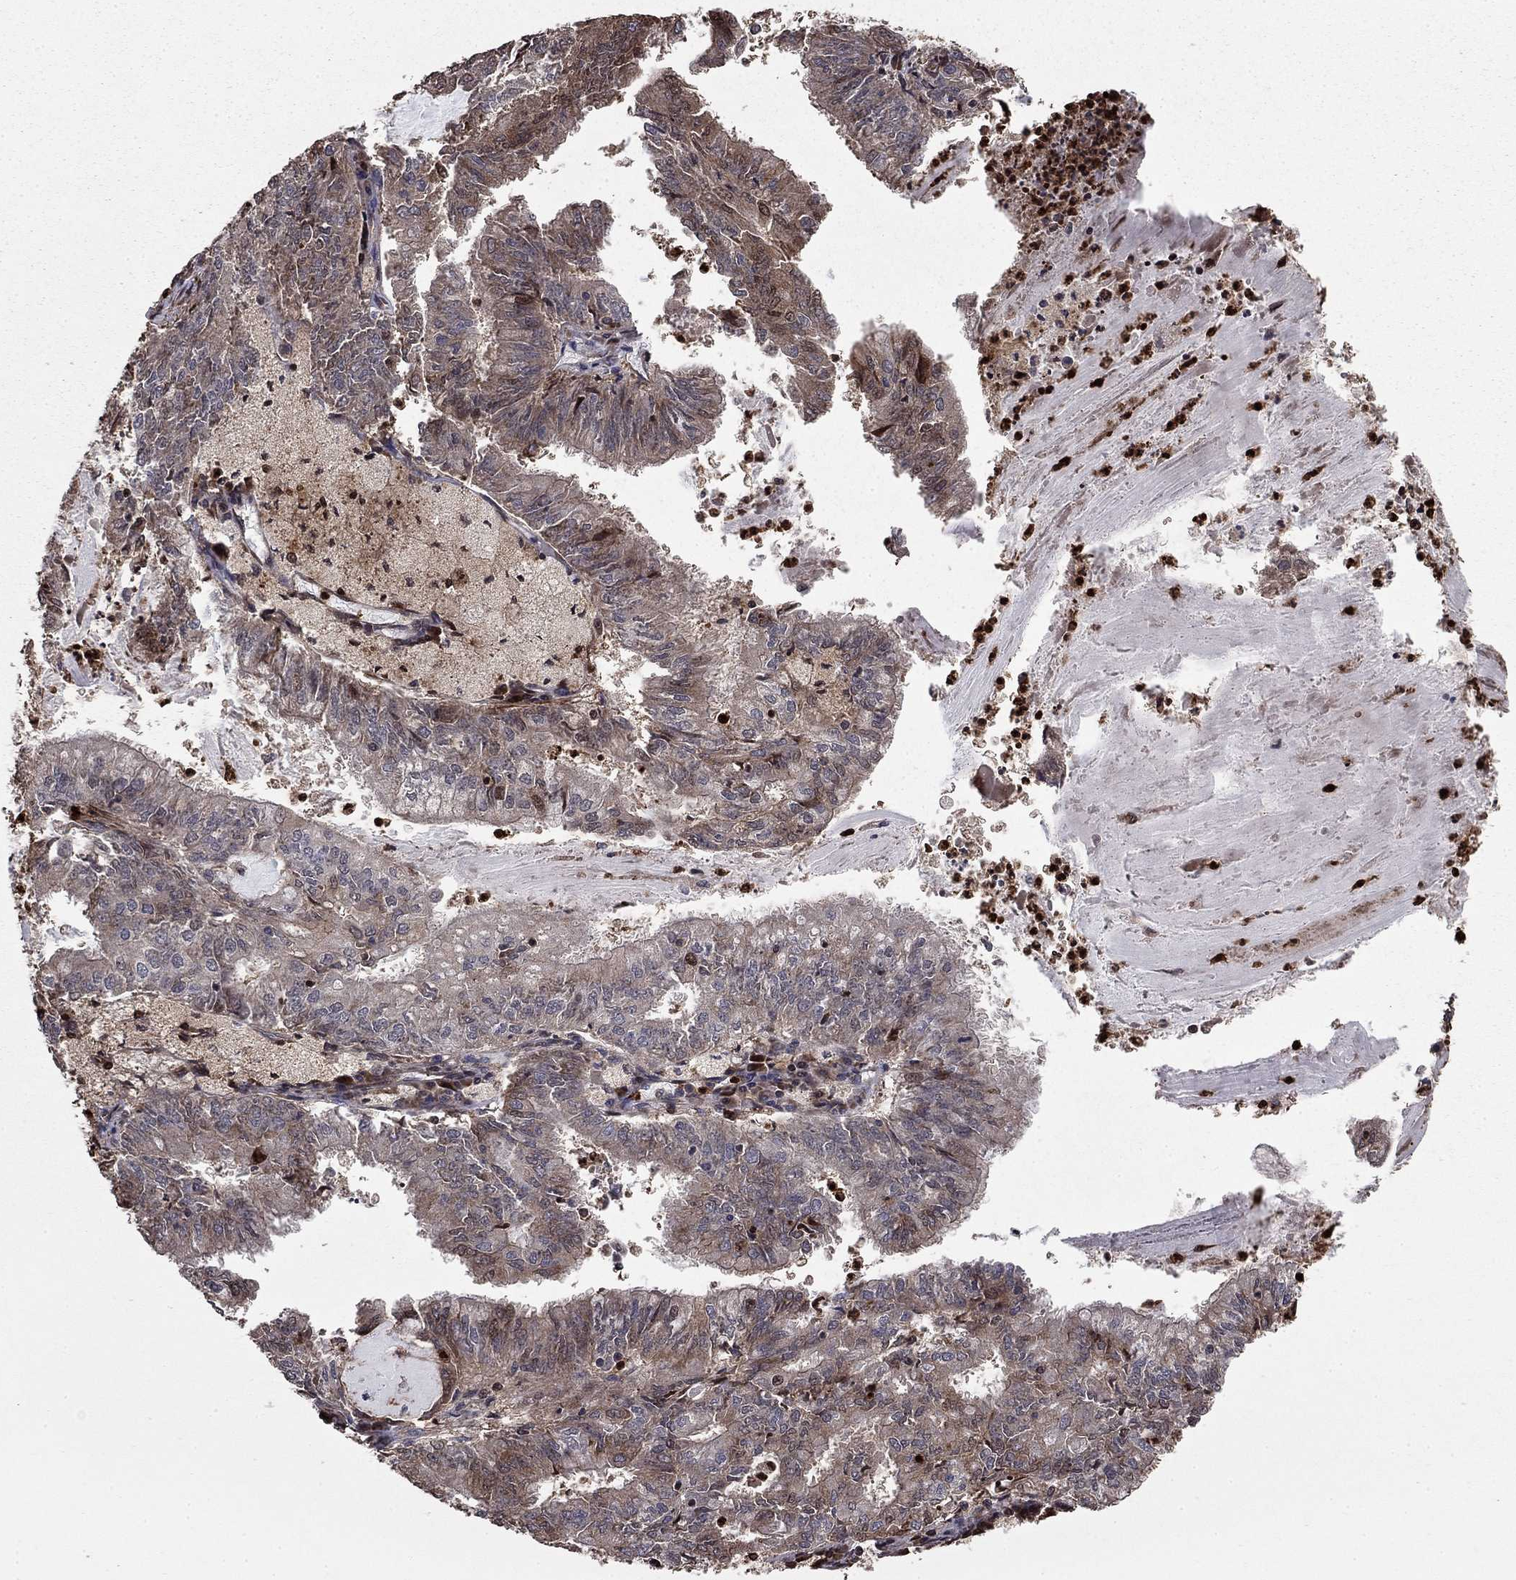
{"staining": {"intensity": "negative", "quantity": "none", "location": "none"}, "tissue": "endometrial cancer", "cell_type": "Tumor cells", "image_type": "cancer", "snomed": [{"axis": "morphology", "description": "Adenocarcinoma, NOS"}, {"axis": "topography", "description": "Endometrium"}], "caption": "IHC image of neoplastic tissue: human adenocarcinoma (endometrial) stained with DAB (3,3'-diaminobenzidine) demonstrates no significant protein positivity in tumor cells.", "gene": "GYG1", "patient": {"sex": "female", "age": 57}}